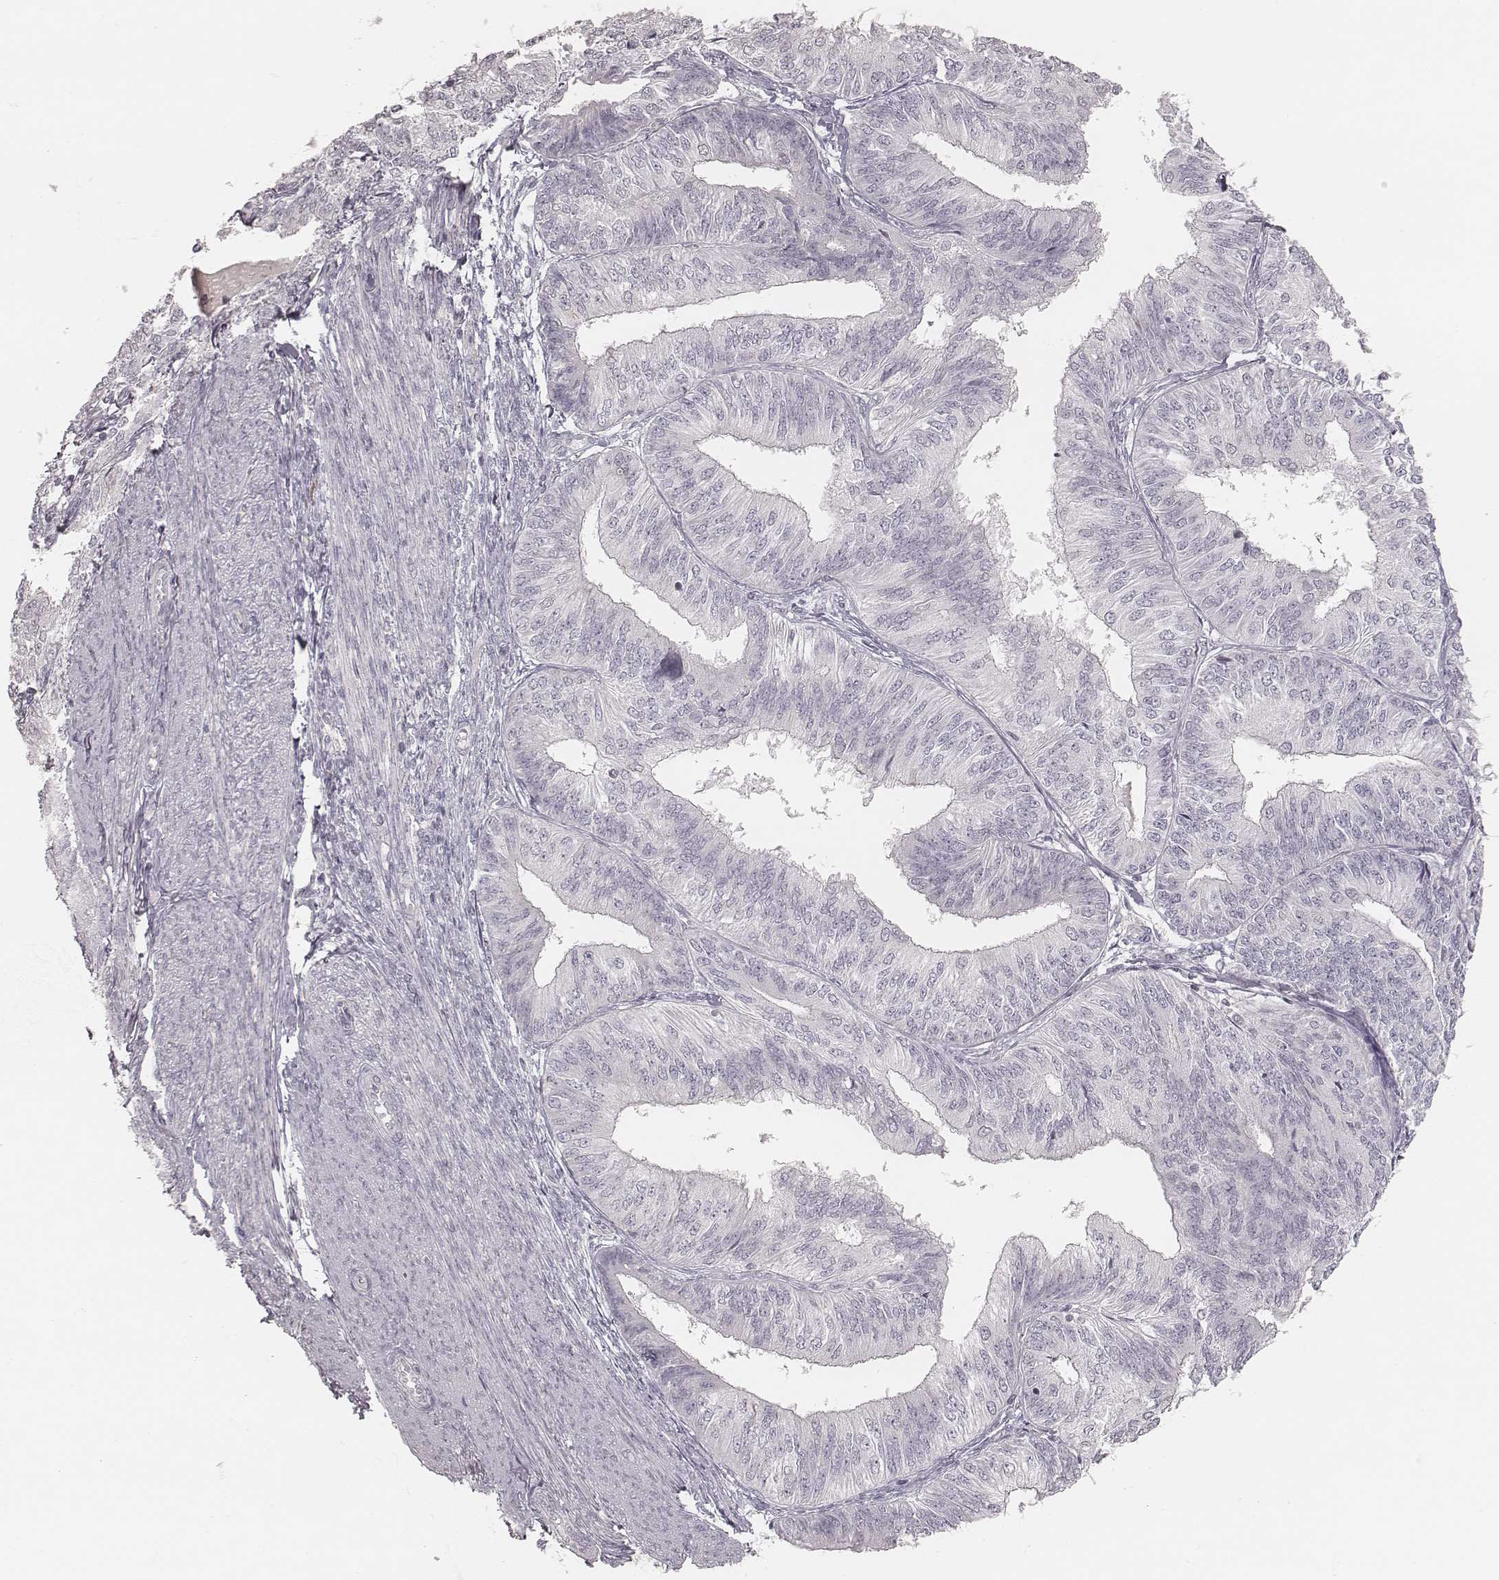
{"staining": {"intensity": "negative", "quantity": "none", "location": "none"}, "tissue": "endometrial cancer", "cell_type": "Tumor cells", "image_type": "cancer", "snomed": [{"axis": "morphology", "description": "Adenocarcinoma, NOS"}, {"axis": "topography", "description": "Endometrium"}], "caption": "DAB immunohistochemical staining of endometrial cancer exhibits no significant positivity in tumor cells.", "gene": "ACACB", "patient": {"sex": "female", "age": 58}}